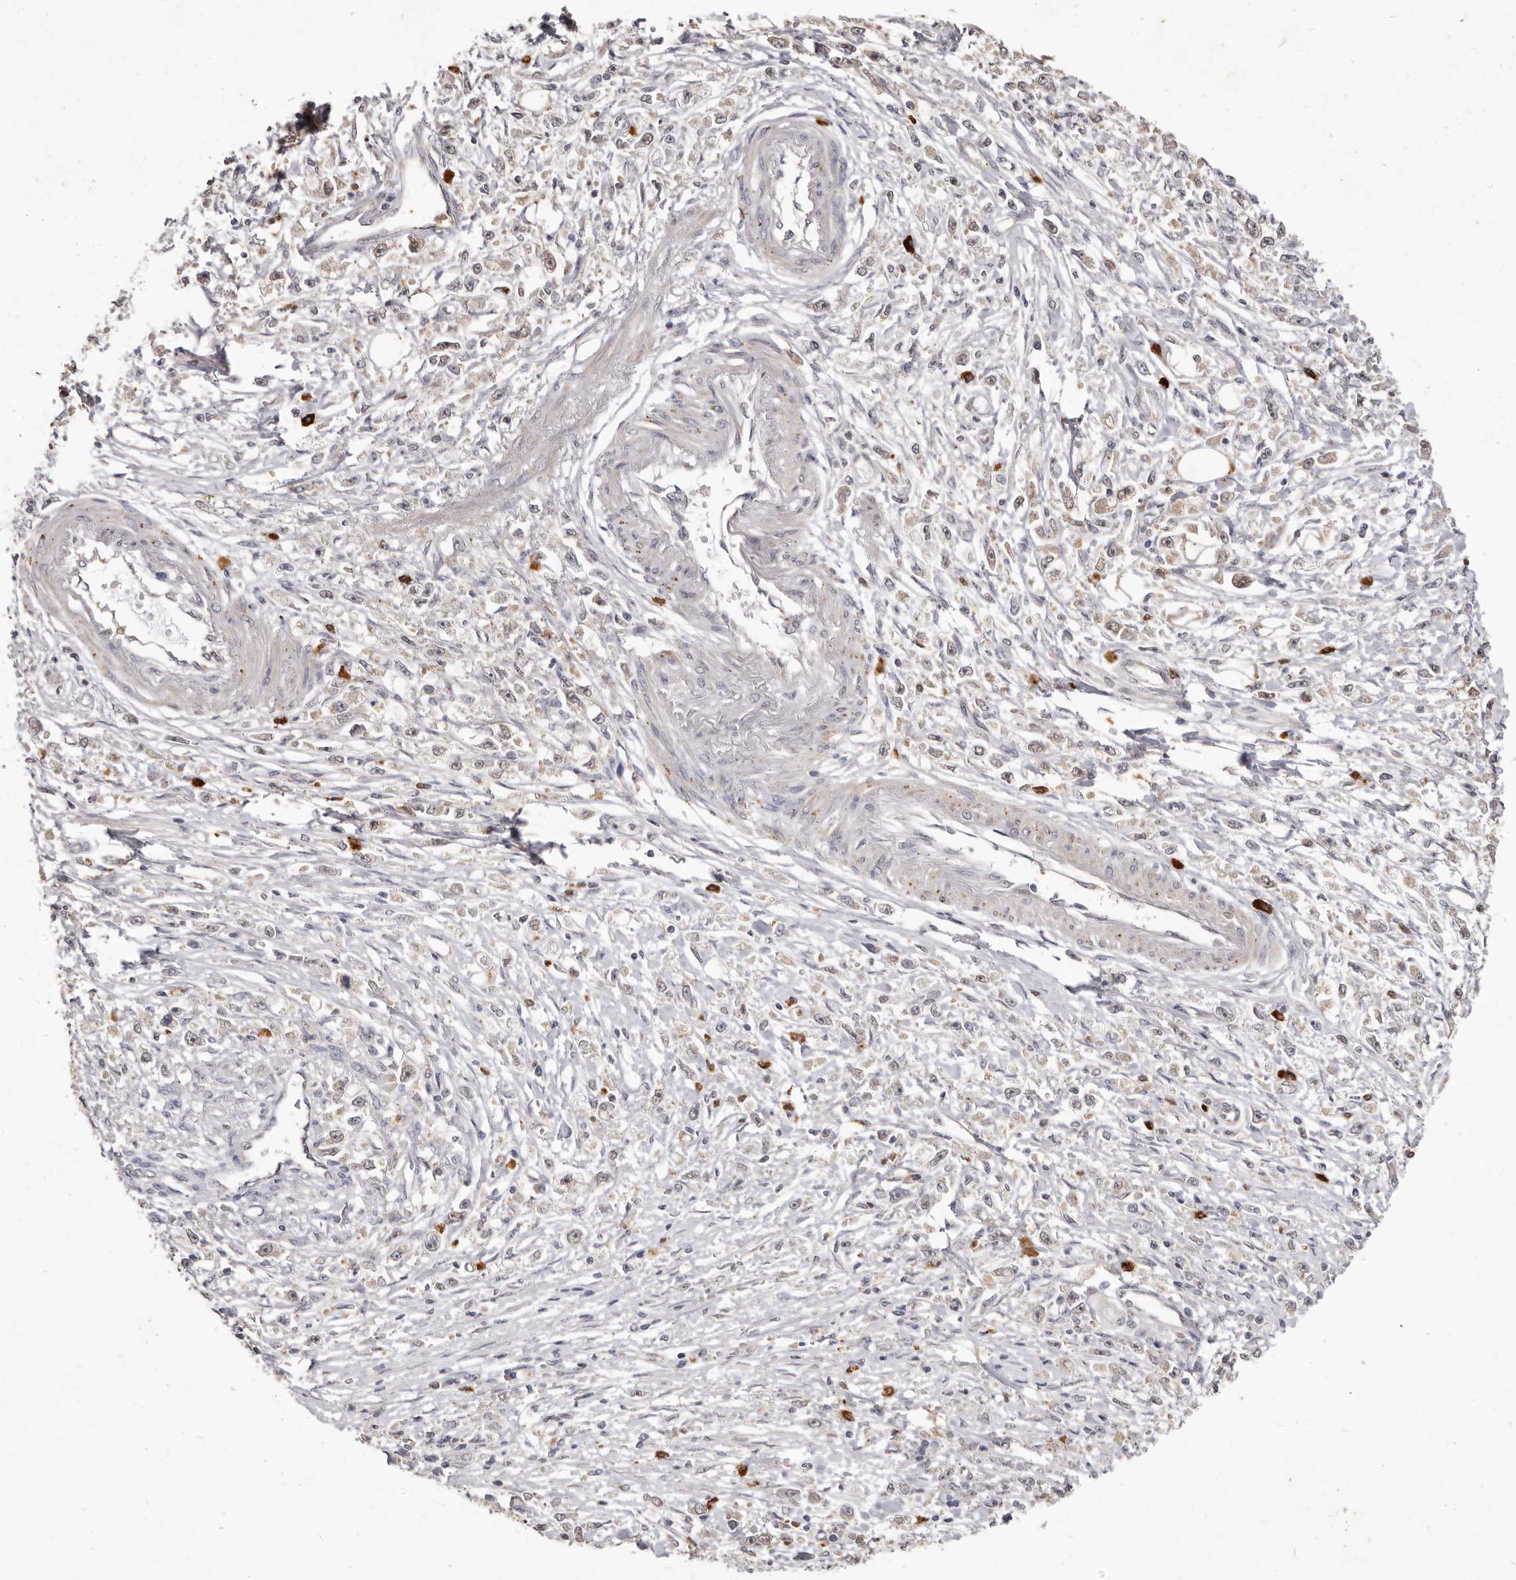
{"staining": {"intensity": "weak", "quantity": ">75%", "location": "nuclear"}, "tissue": "stomach cancer", "cell_type": "Tumor cells", "image_type": "cancer", "snomed": [{"axis": "morphology", "description": "Adenocarcinoma, NOS"}, {"axis": "topography", "description": "Stomach"}], "caption": "Immunohistochemistry of human stomach adenocarcinoma exhibits low levels of weak nuclear staining in about >75% of tumor cells.", "gene": "ACLY", "patient": {"sex": "female", "age": 59}}